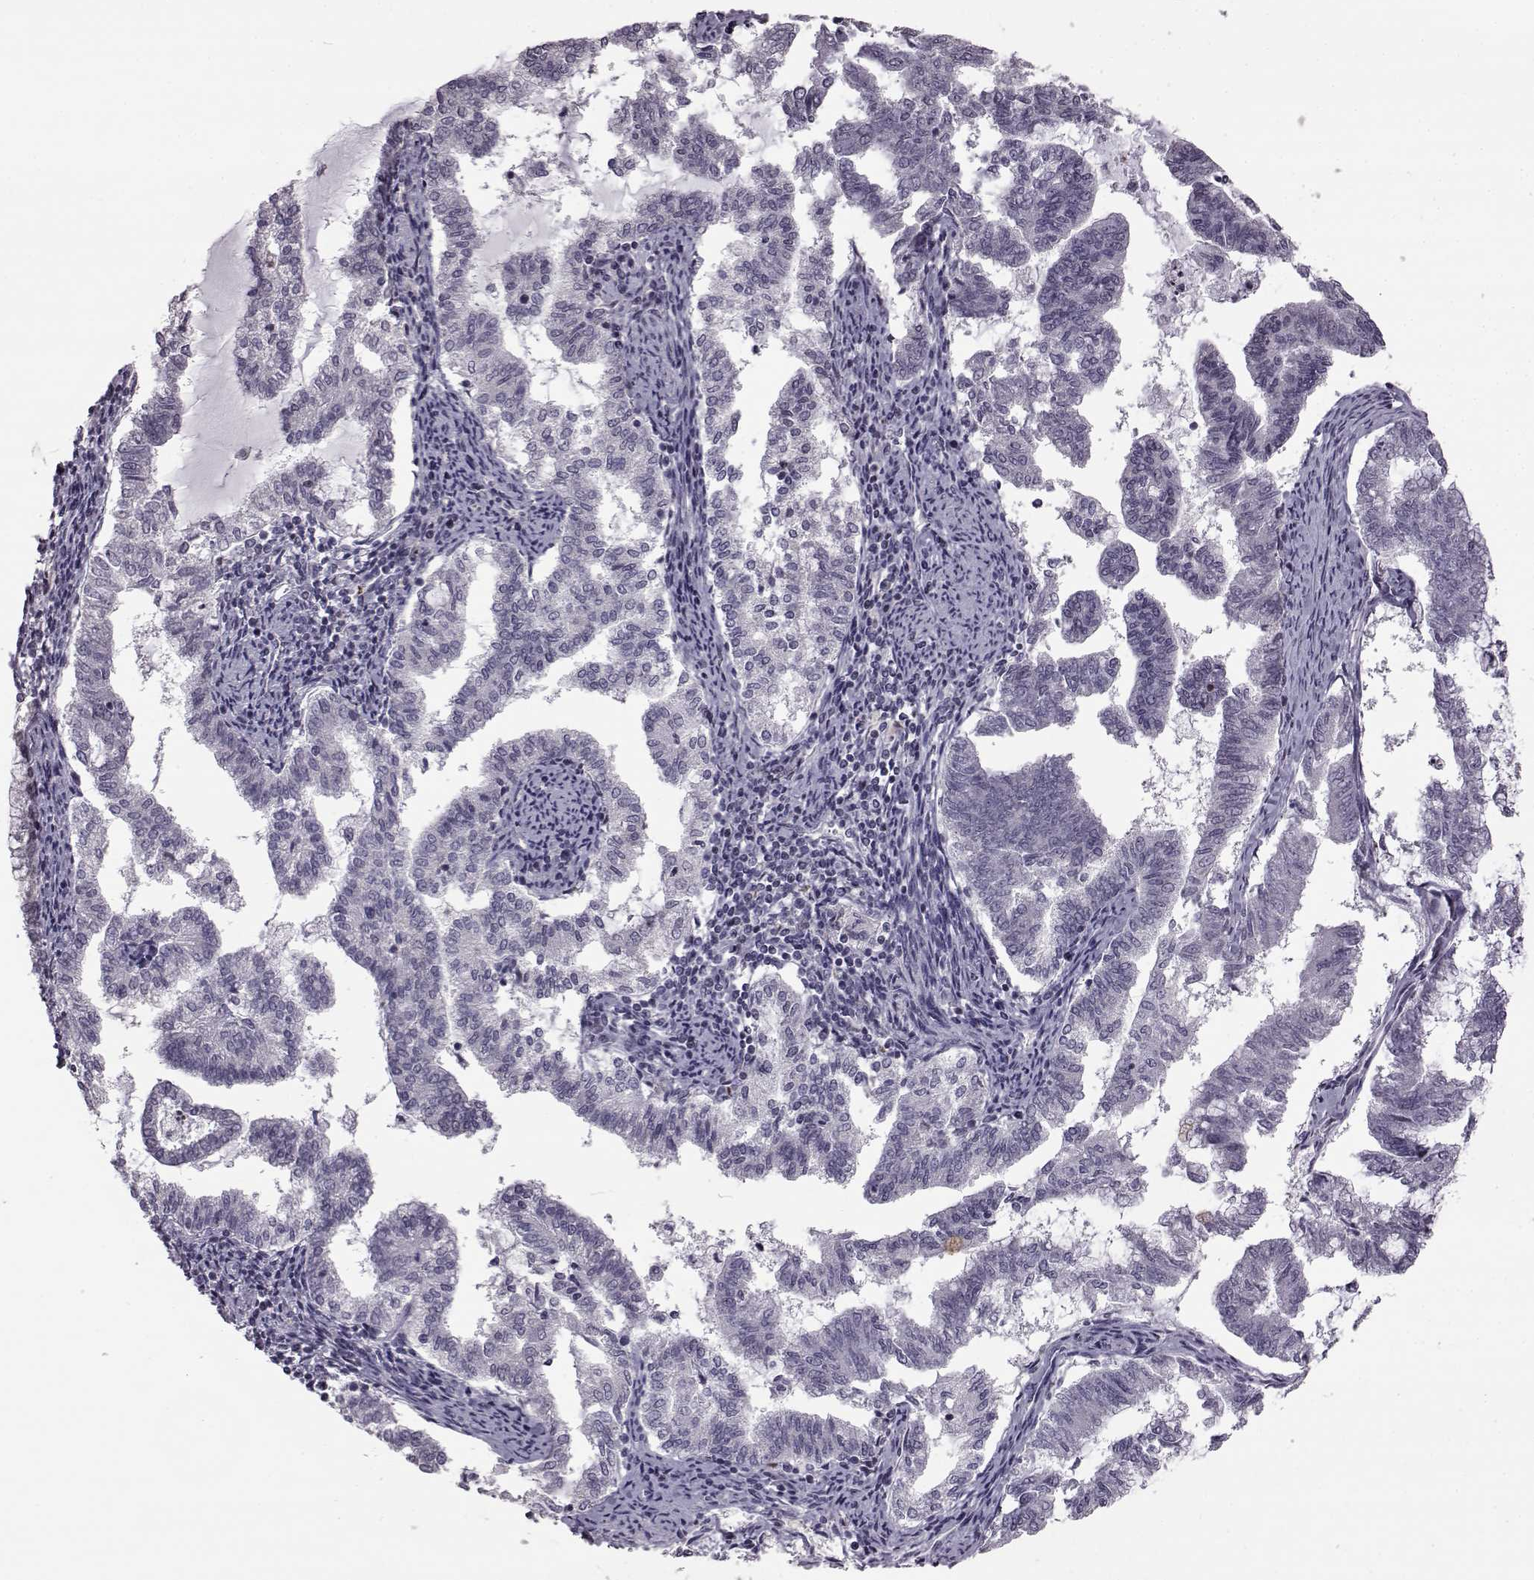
{"staining": {"intensity": "negative", "quantity": "none", "location": "none"}, "tissue": "endometrial cancer", "cell_type": "Tumor cells", "image_type": "cancer", "snomed": [{"axis": "morphology", "description": "Adenocarcinoma, NOS"}, {"axis": "topography", "description": "Endometrium"}], "caption": "Immunohistochemistry histopathology image of adenocarcinoma (endometrial) stained for a protein (brown), which reveals no expression in tumor cells.", "gene": "GAL", "patient": {"sex": "female", "age": 79}}